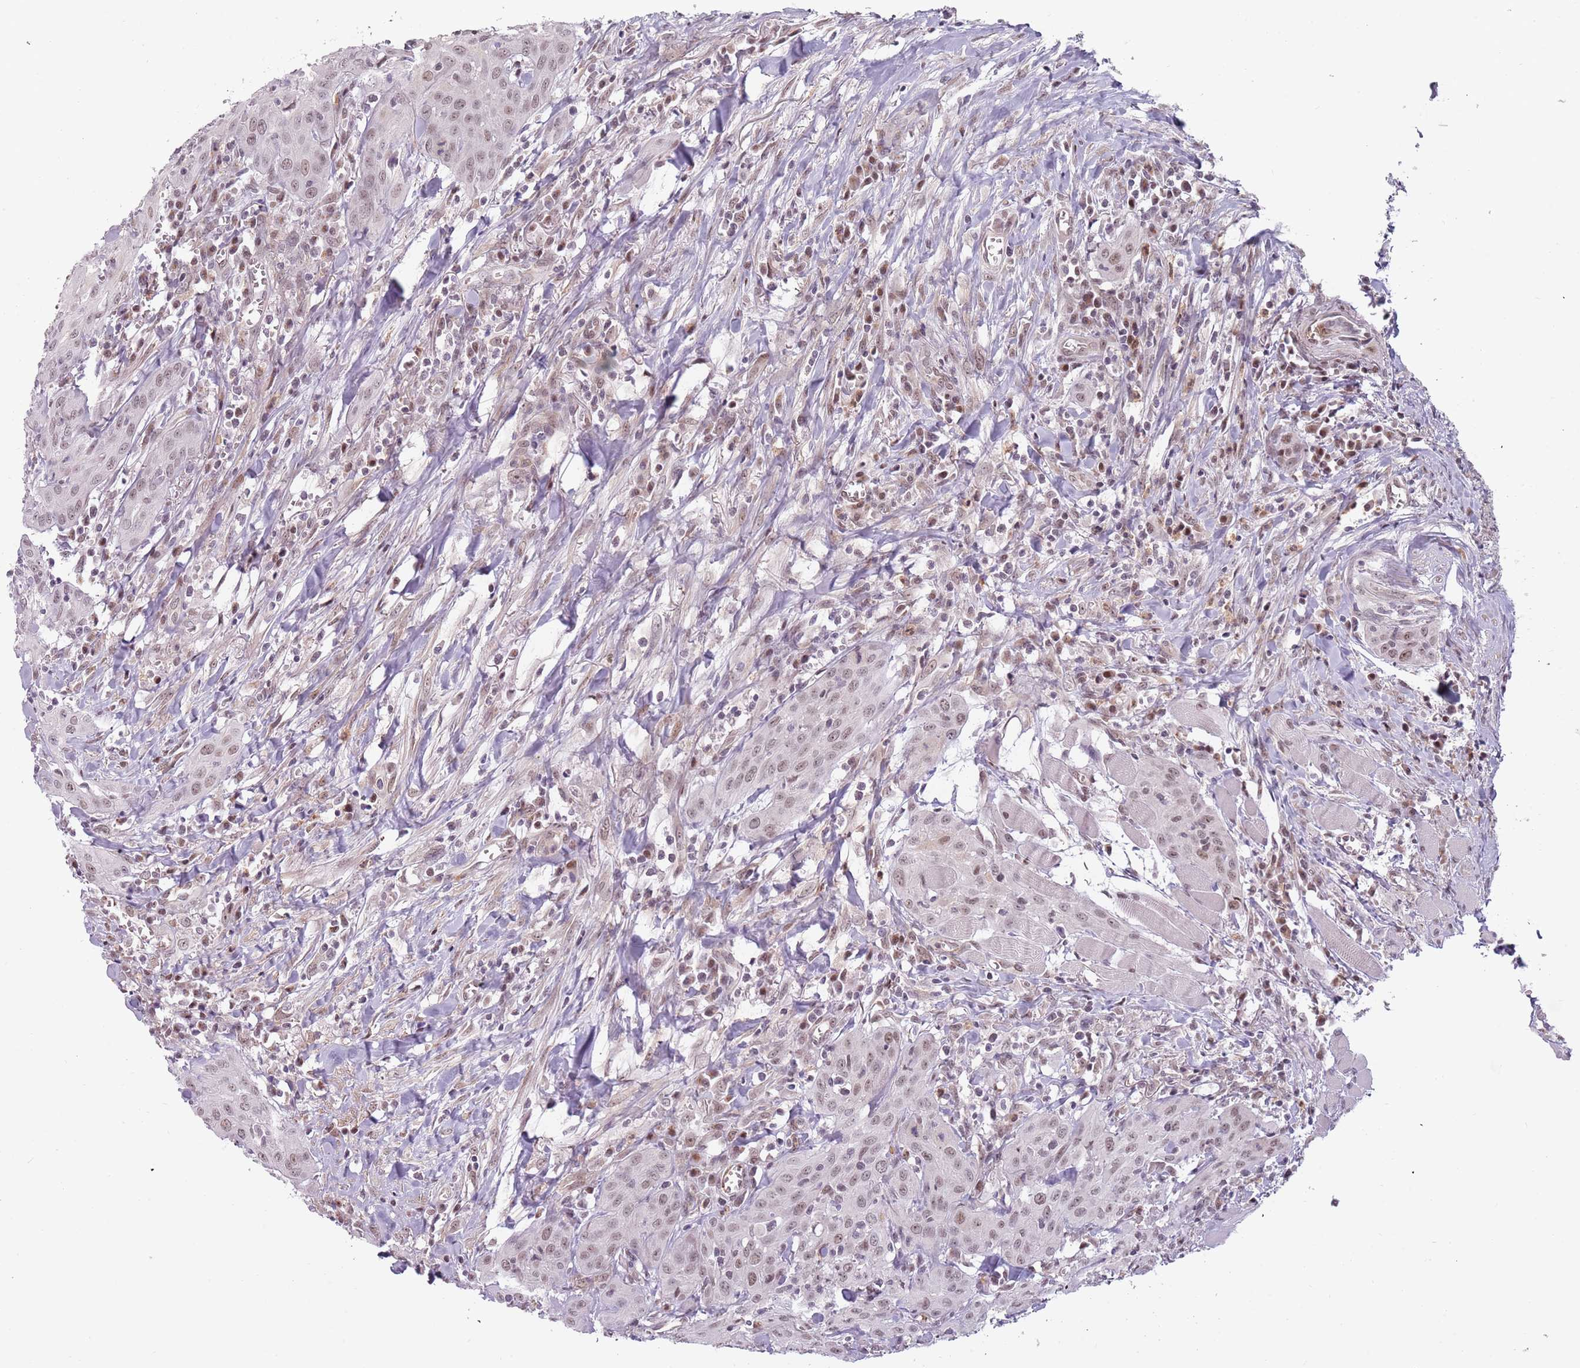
{"staining": {"intensity": "weak", "quantity": ">75%", "location": "nuclear"}, "tissue": "head and neck cancer", "cell_type": "Tumor cells", "image_type": "cancer", "snomed": [{"axis": "morphology", "description": "Squamous cell carcinoma, NOS"}, {"axis": "topography", "description": "Oral tissue"}, {"axis": "topography", "description": "Head-Neck"}], "caption": "Immunohistochemical staining of human head and neck squamous cell carcinoma demonstrates low levels of weak nuclear protein staining in about >75% of tumor cells. Nuclei are stained in blue.", "gene": "REXO4", "patient": {"sex": "female", "age": 70}}